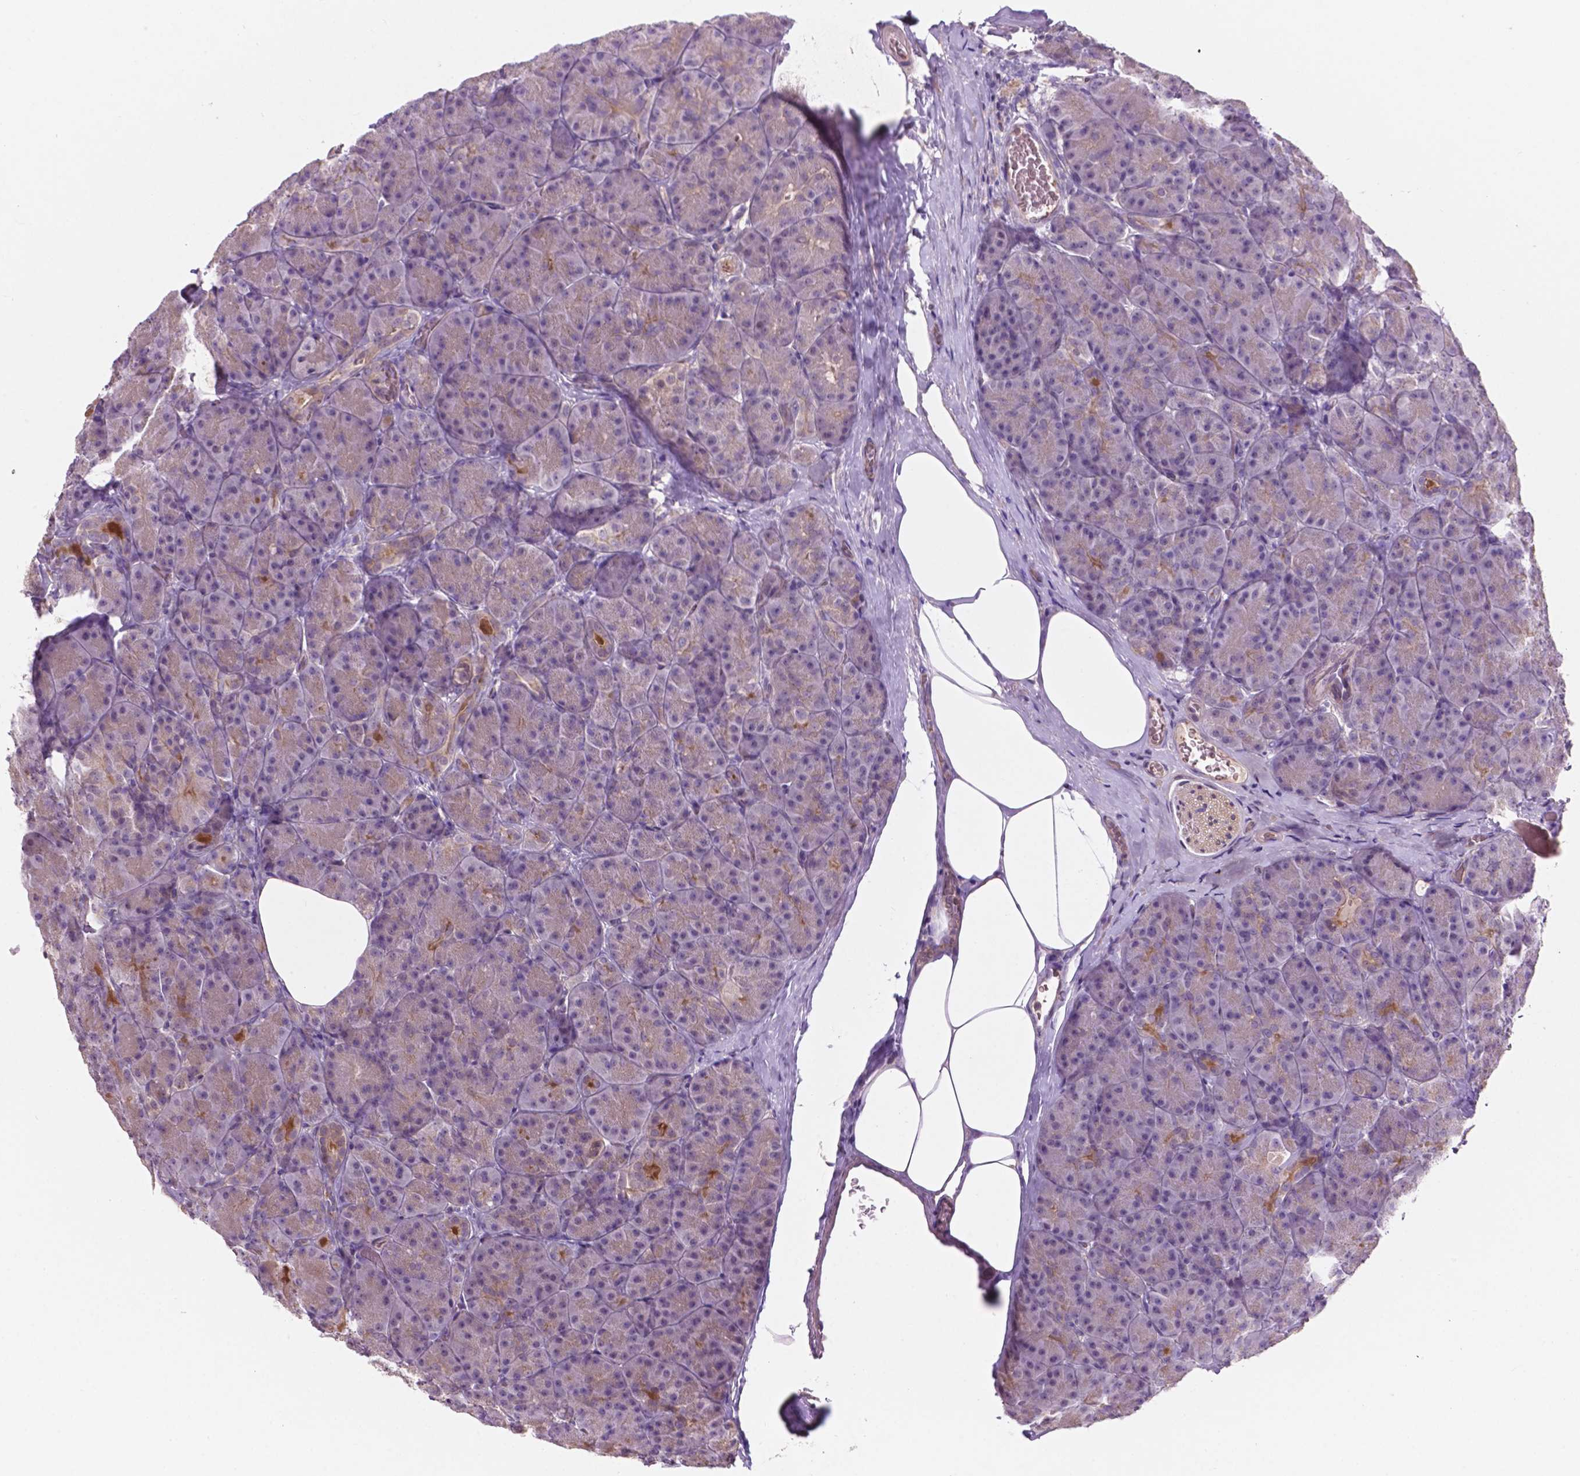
{"staining": {"intensity": "negative", "quantity": "none", "location": "none"}, "tissue": "pancreas", "cell_type": "Exocrine glandular cells", "image_type": "normal", "snomed": [{"axis": "morphology", "description": "Normal tissue, NOS"}, {"axis": "topography", "description": "Pancreas"}], "caption": "Exocrine glandular cells show no significant staining in unremarkable pancreas. (DAB (3,3'-diaminobenzidine) IHC, high magnification).", "gene": "ARL5C", "patient": {"sex": "male", "age": 57}}